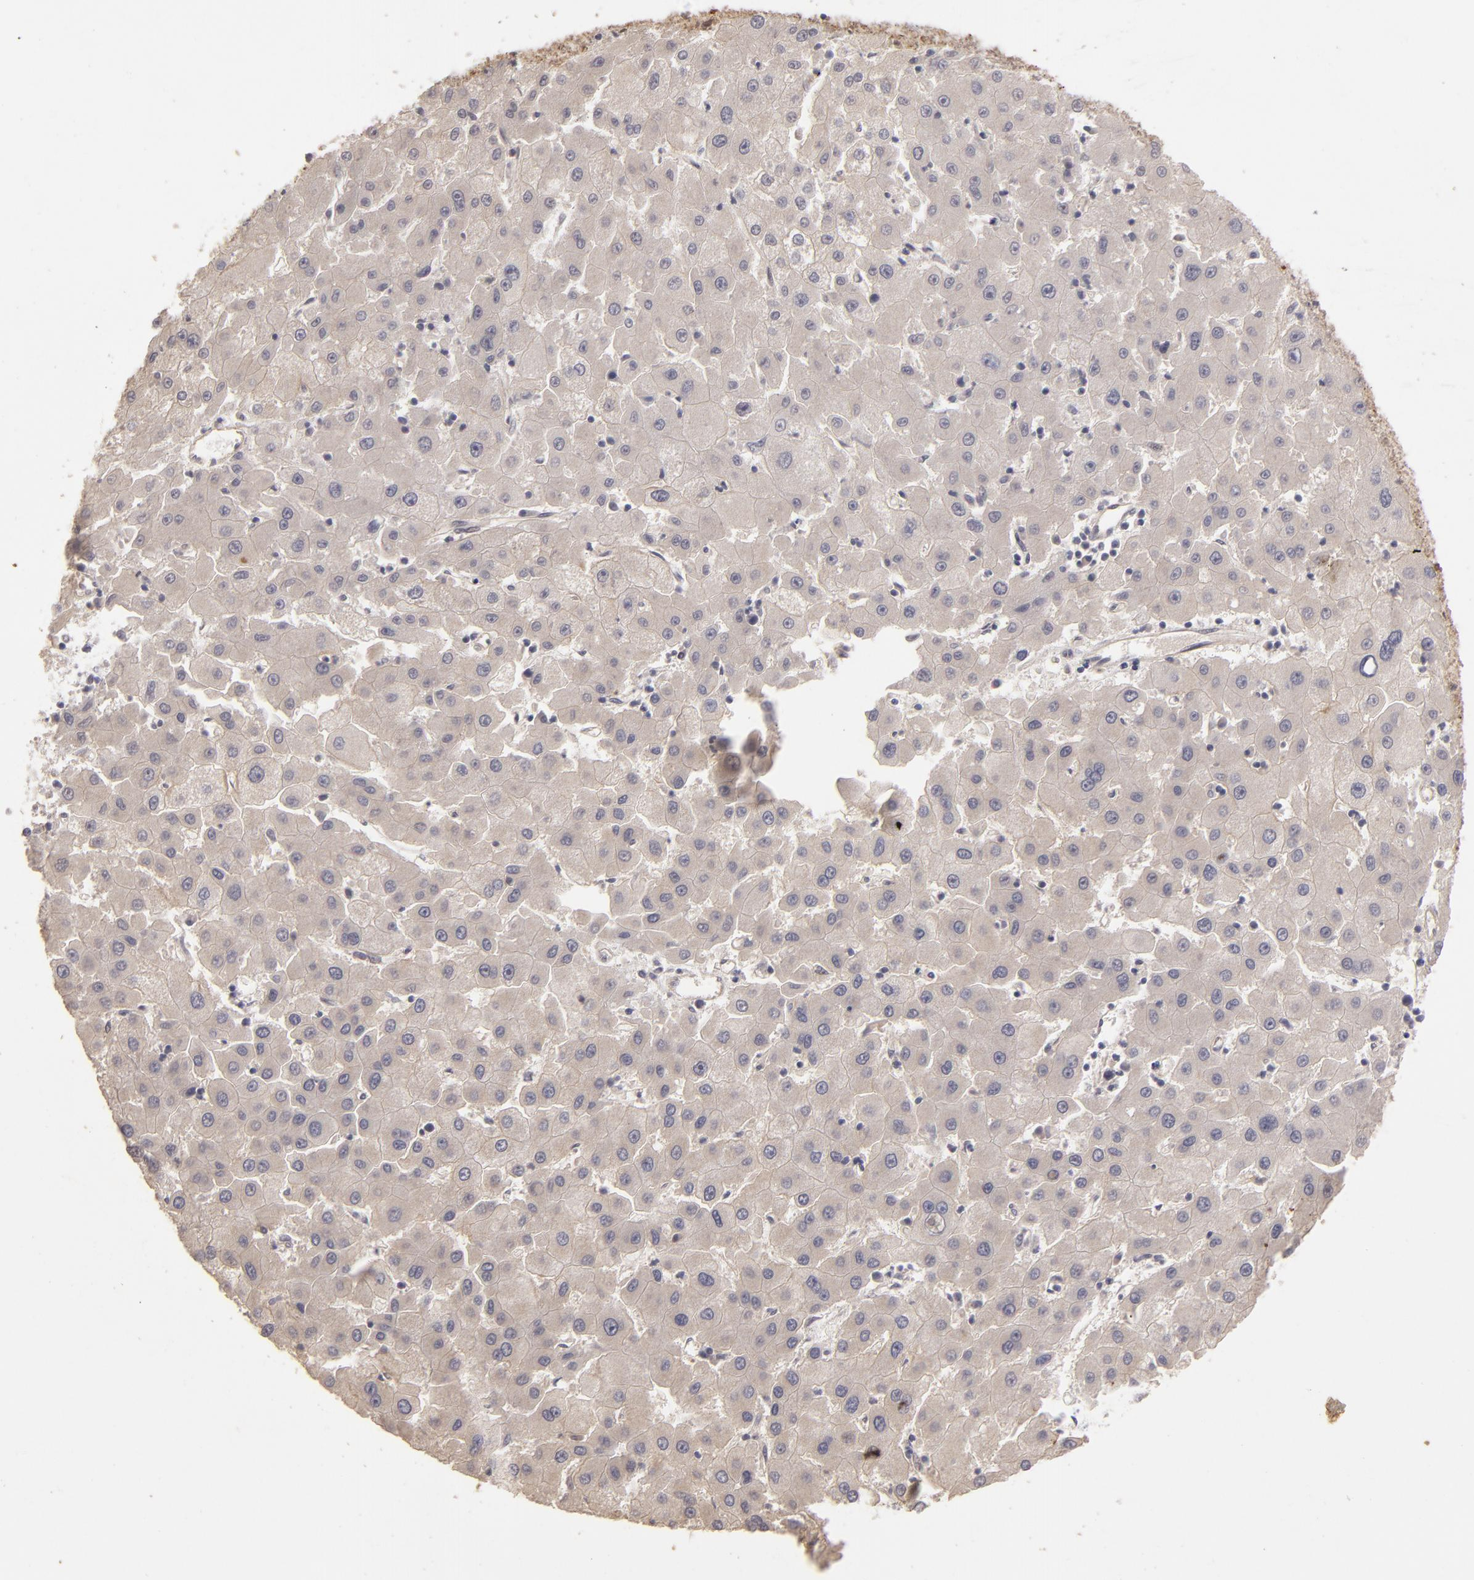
{"staining": {"intensity": "negative", "quantity": "none", "location": "none"}, "tissue": "liver cancer", "cell_type": "Tumor cells", "image_type": "cancer", "snomed": [{"axis": "morphology", "description": "Carcinoma, Hepatocellular, NOS"}, {"axis": "topography", "description": "Liver"}], "caption": "The micrograph shows no significant positivity in tumor cells of liver cancer.", "gene": "DFFA", "patient": {"sex": "male", "age": 72}}